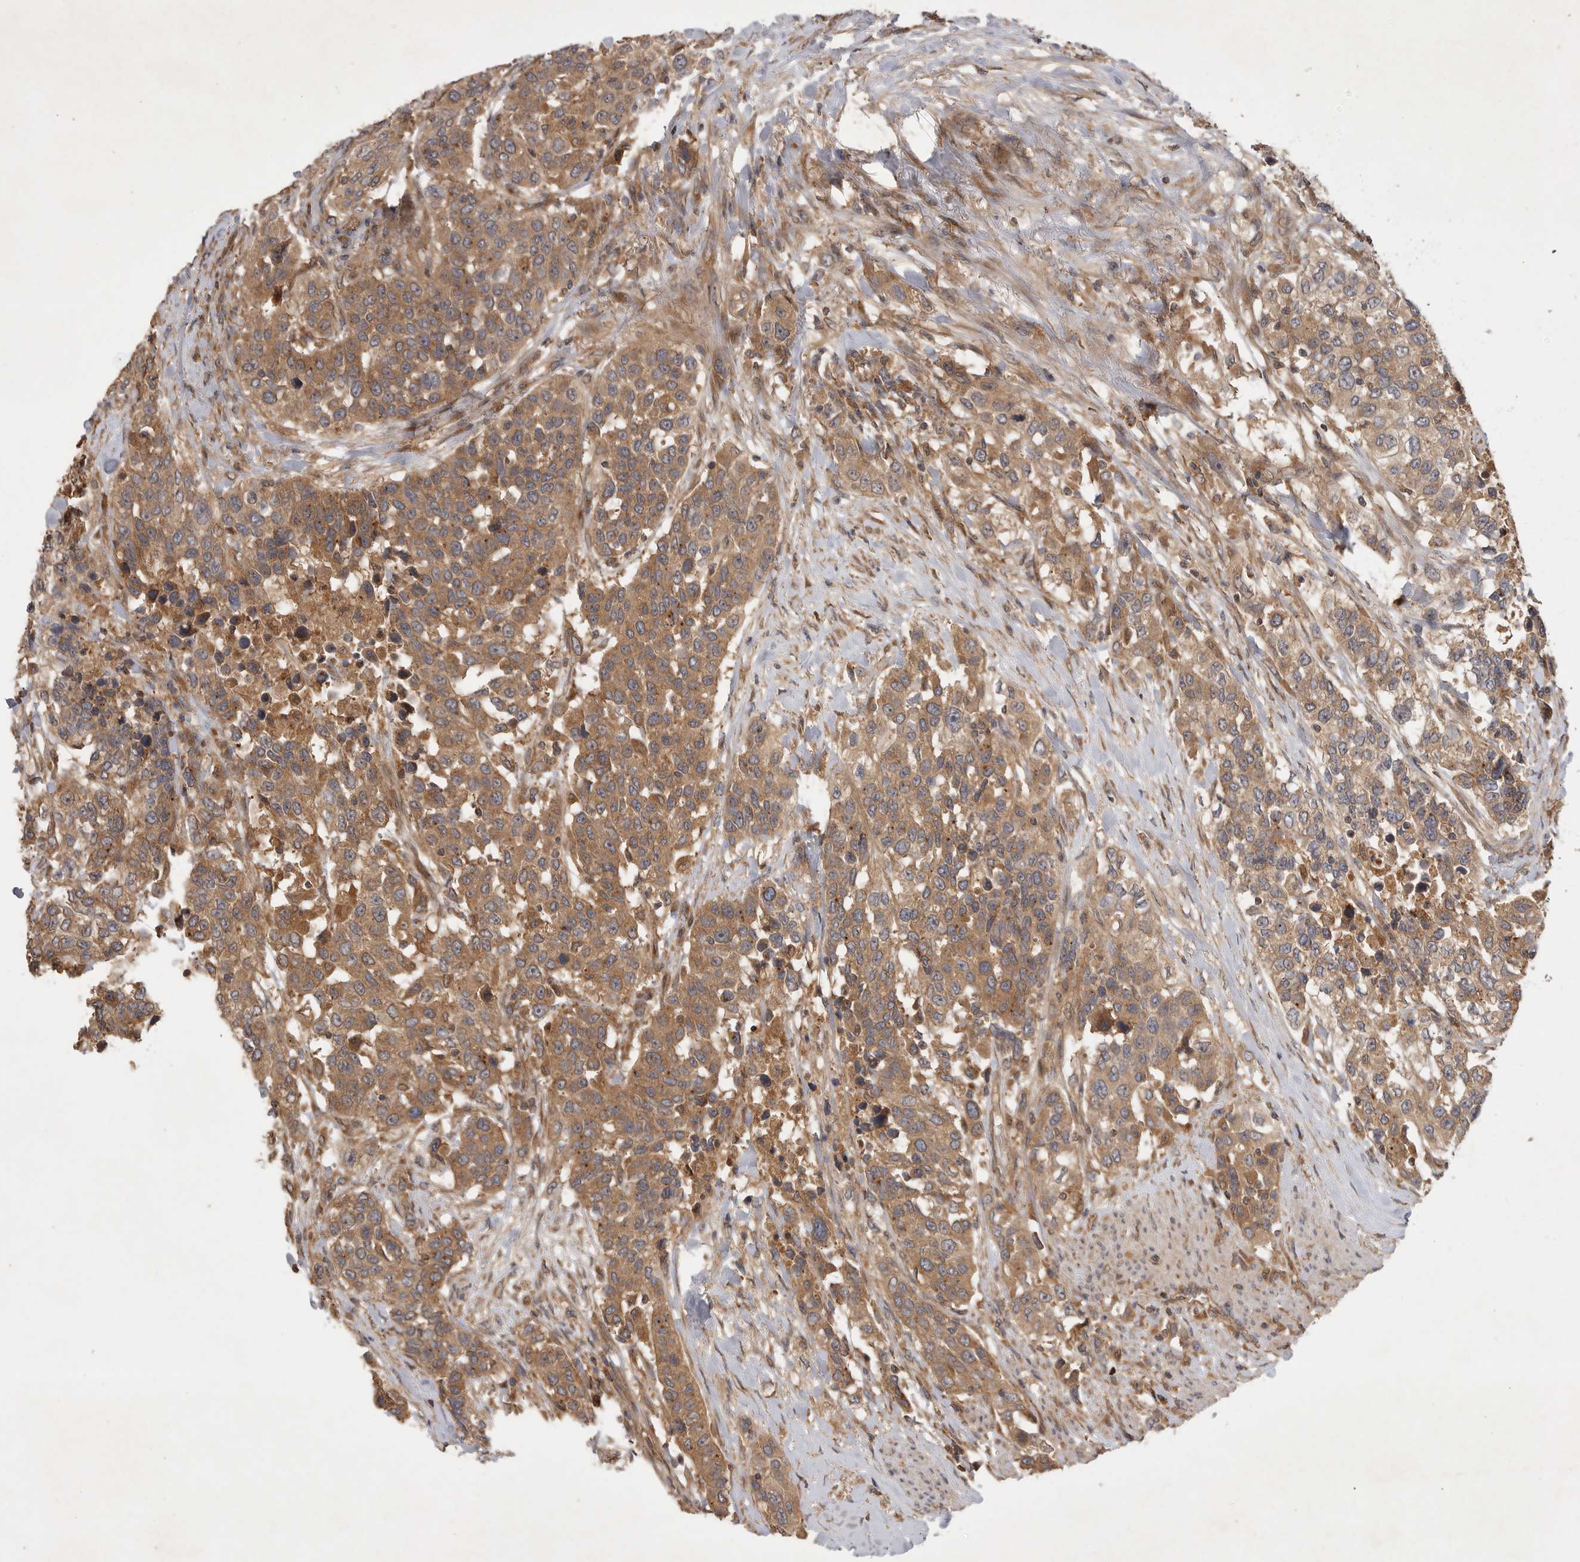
{"staining": {"intensity": "moderate", "quantity": ">75%", "location": "cytoplasmic/membranous"}, "tissue": "urothelial cancer", "cell_type": "Tumor cells", "image_type": "cancer", "snomed": [{"axis": "morphology", "description": "Urothelial carcinoma, High grade"}, {"axis": "topography", "description": "Urinary bladder"}], "caption": "Immunohistochemistry of urothelial cancer shows medium levels of moderate cytoplasmic/membranous expression in about >75% of tumor cells.", "gene": "ZNF232", "patient": {"sex": "female", "age": 80}}